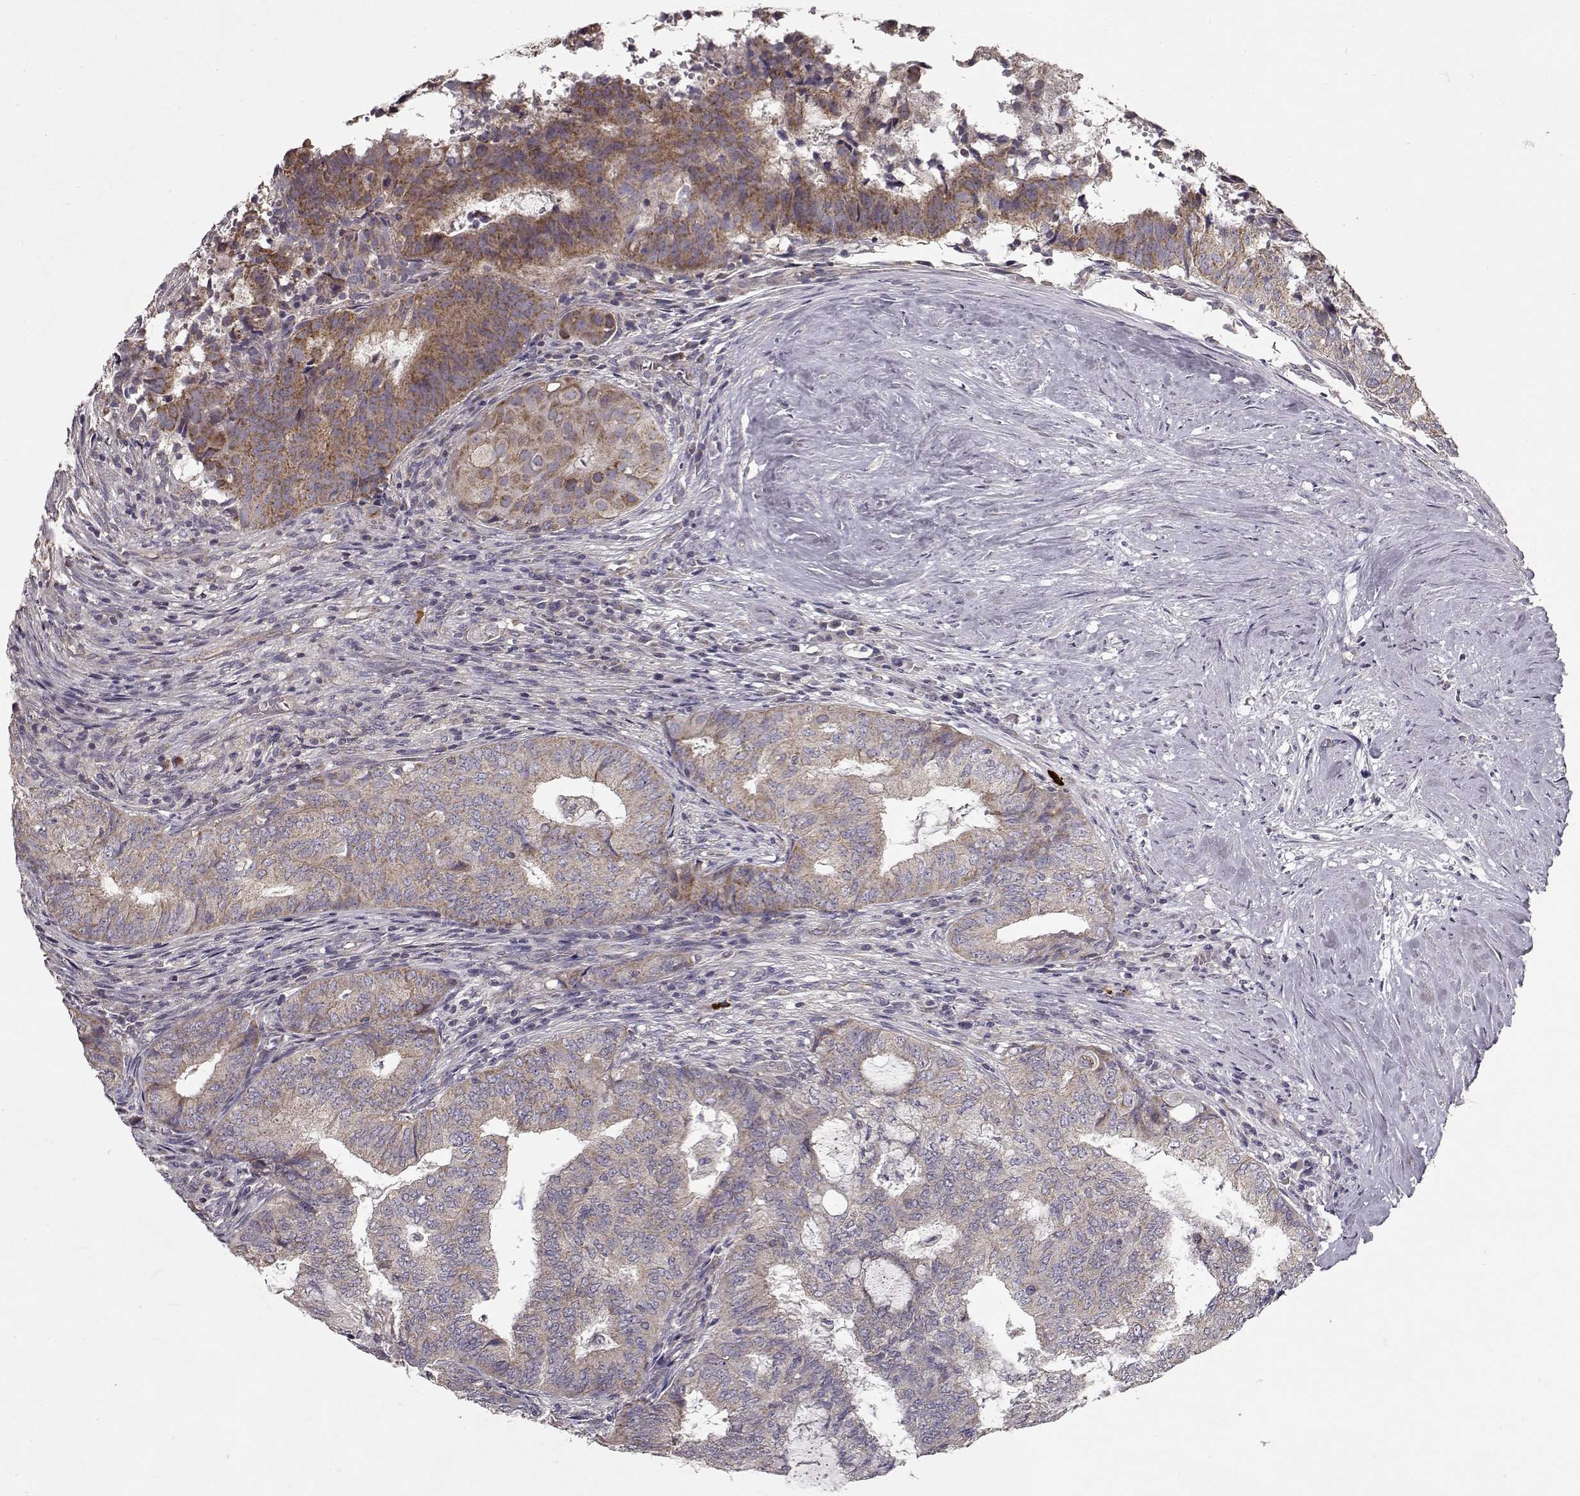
{"staining": {"intensity": "moderate", "quantity": ">75%", "location": "cytoplasmic/membranous"}, "tissue": "endometrial cancer", "cell_type": "Tumor cells", "image_type": "cancer", "snomed": [{"axis": "morphology", "description": "Adenocarcinoma, NOS"}, {"axis": "topography", "description": "Endometrium"}], "caption": "High-magnification brightfield microscopy of endometrial cancer (adenocarcinoma) stained with DAB (brown) and counterstained with hematoxylin (blue). tumor cells exhibit moderate cytoplasmic/membranous expression is identified in approximately>75% of cells. The staining was performed using DAB to visualize the protein expression in brown, while the nuclei were stained in blue with hematoxylin (Magnification: 20x).", "gene": "ERBB3", "patient": {"sex": "female", "age": 62}}